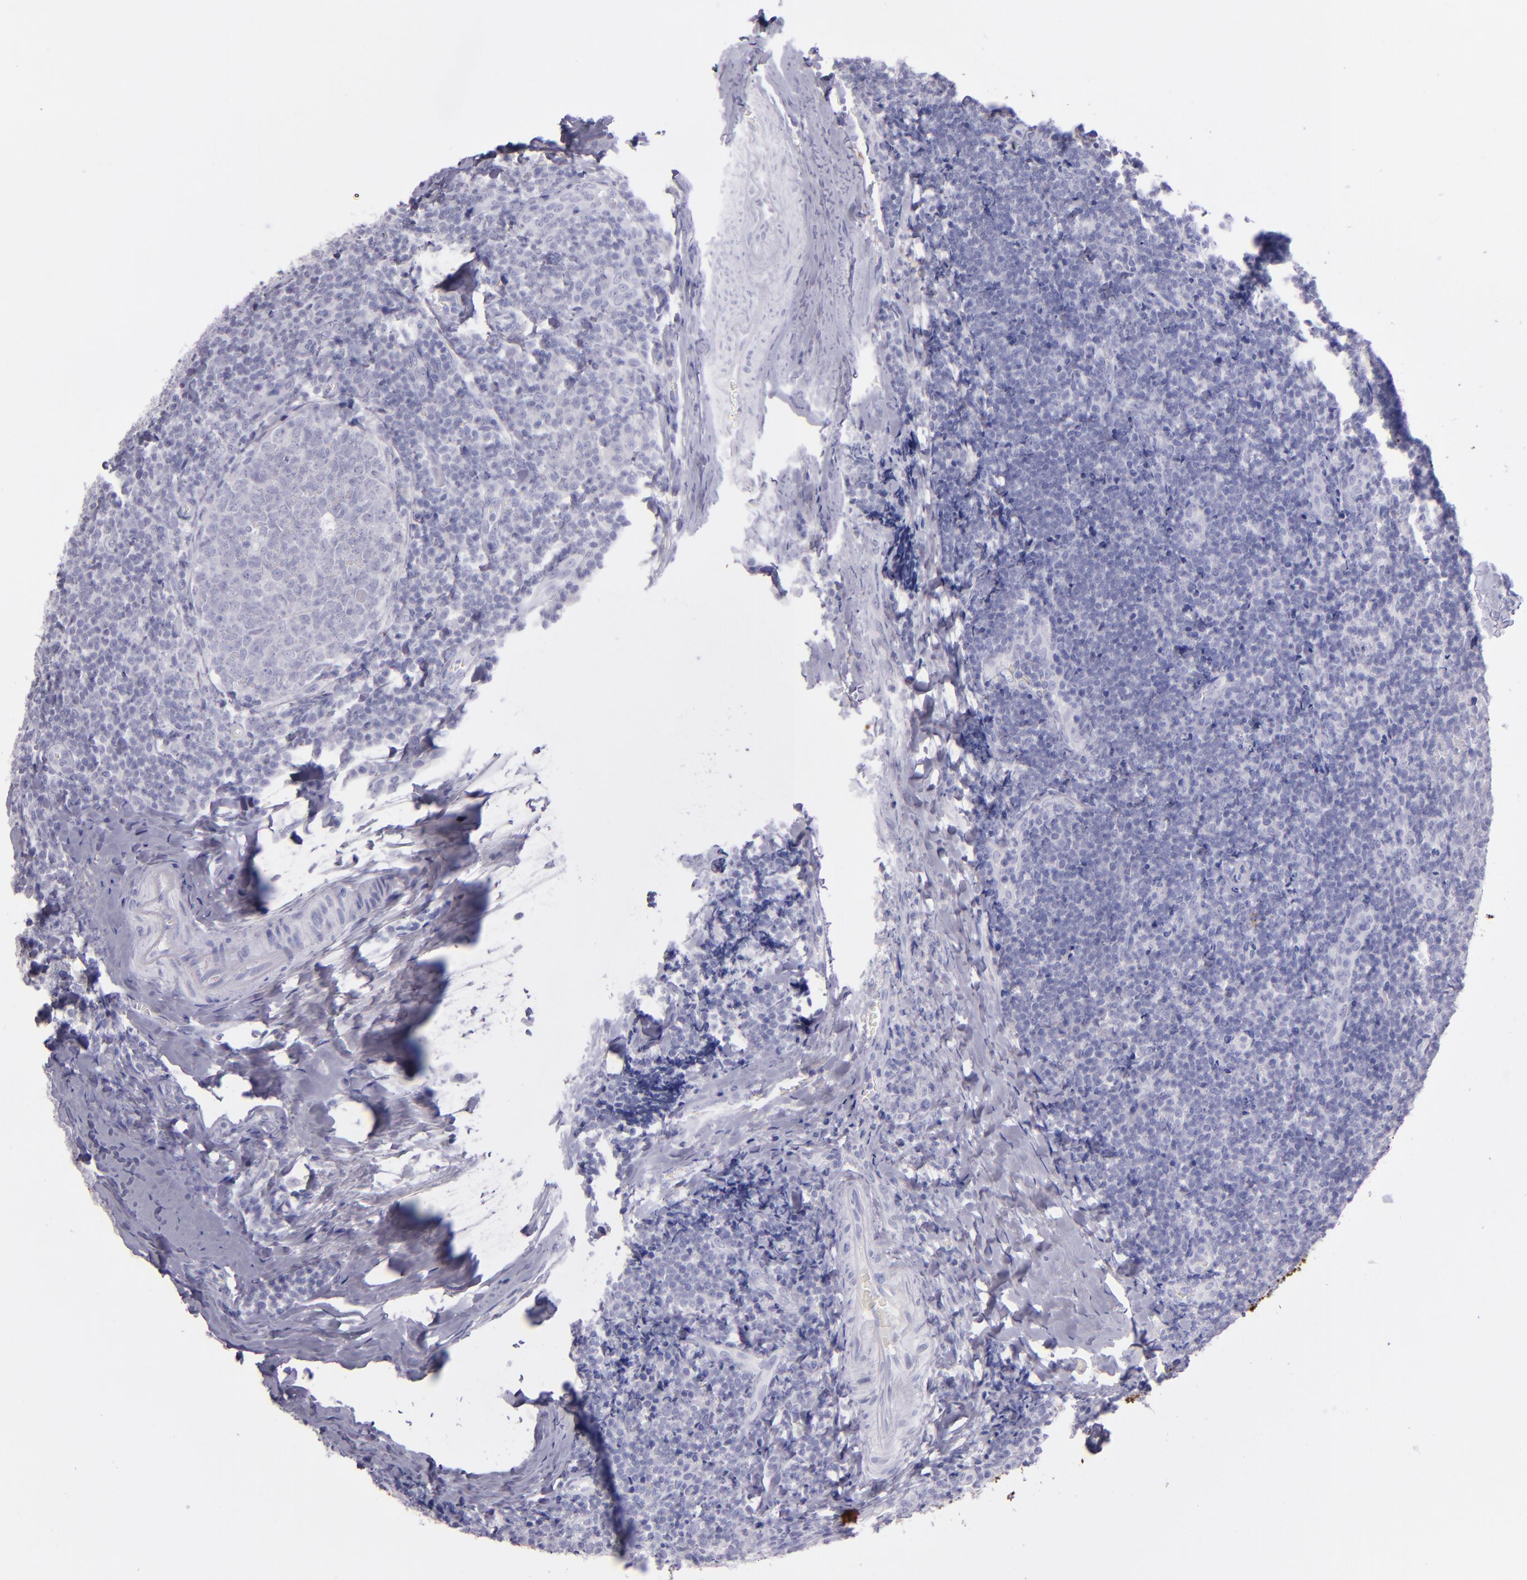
{"staining": {"intensity": "negative", "quantity": "none", "location": "none"}, "tissue": "tonsil", "cell_type": "Germinal center cells", "image_type": "normal", "snomed": [{"axis": "morphology", "description": "Normal tissue, NOS"}, {"axis": "topography", "description": "Tonsil"}], "caption": "A high-resolution micrograph shows IHC staining of benign tonsil, which exhibits no significant positivity in germinal center cells. (DAB (3,3'-diaminobenzidine) immunohistochemistry (IHC), high magnification).", "gene": "TNNT3", "patient": {"sex": "male", "age": 31}}